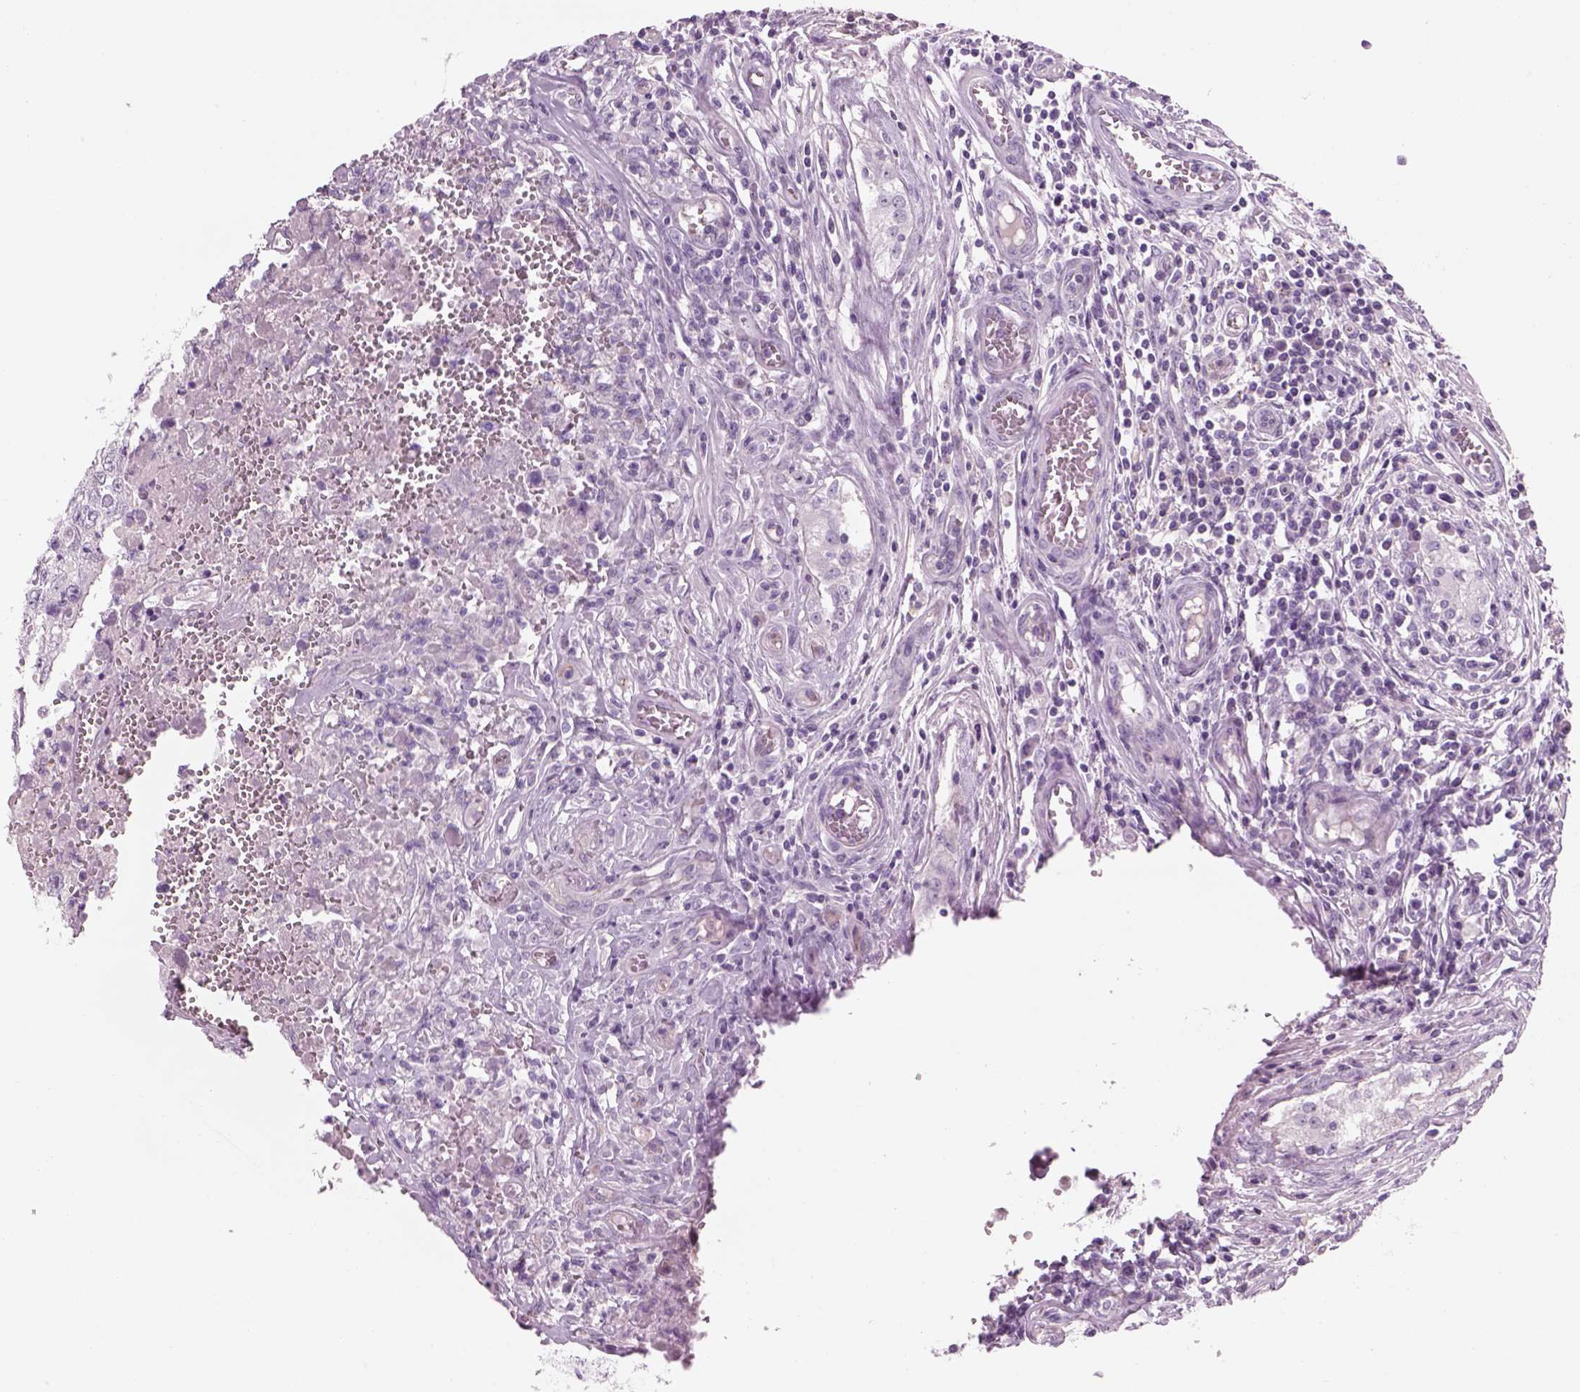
{"staining": {"intensity": "negative", "quantity": "none", "location": "none"}, "tissue": "testis cancer", "cell_type": "Tumor cells", "image_type": "cancer", "snomed": [{"axis": "morphology", "description": "Carcinoma, Embryonal, NOS"}, {"axis": "topography", "description": "Testis"}], "caption": "An immunohistochemistry image of testis cancer is shown. There is no staining in tumor cells of testis cancer. (Brightfield microscopy of DAB IHC at high magnification).", "gene": "GAS2L2", "patient": {"sex": "male", "age": 36}}